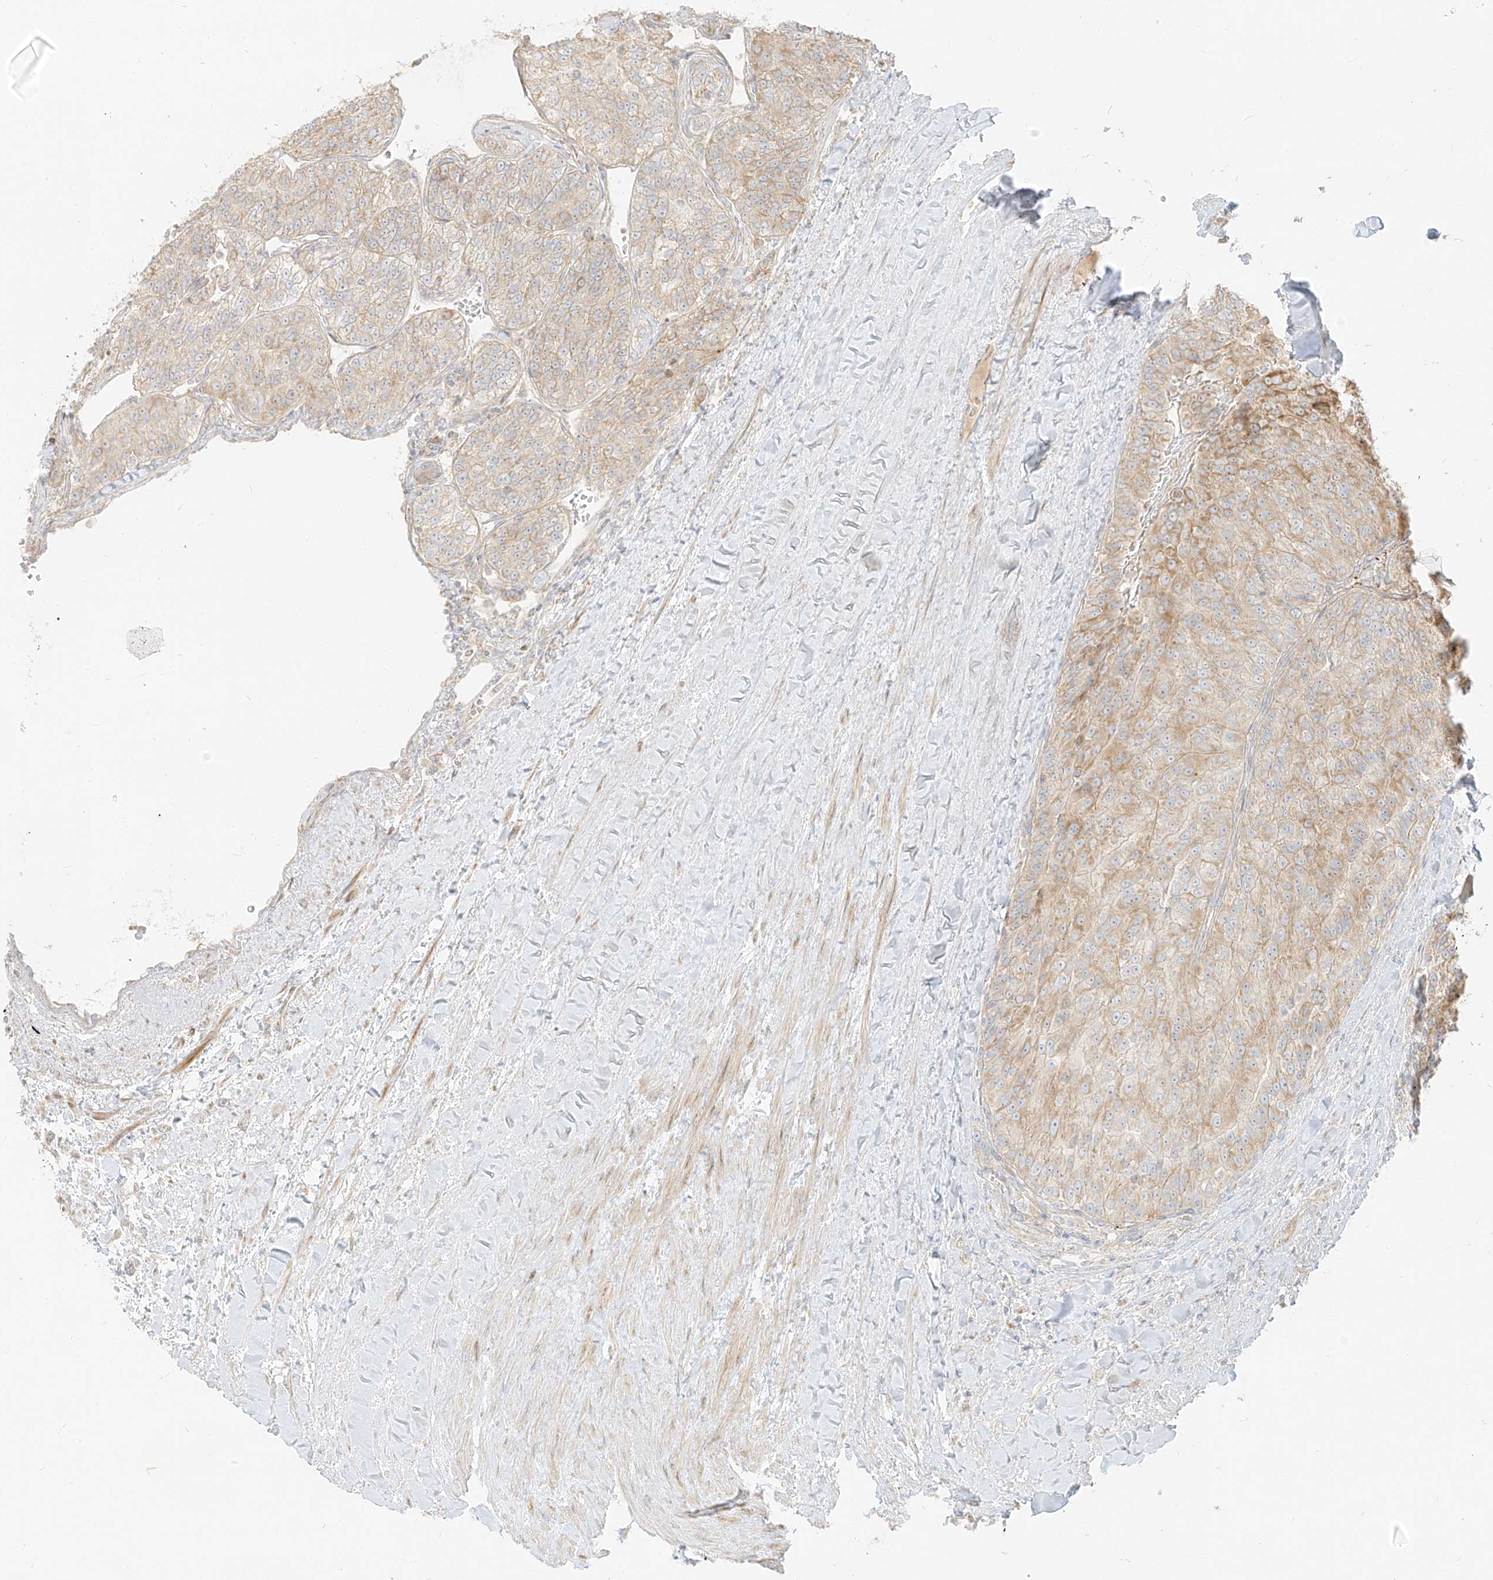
{"staining": {"intensity": "moderate", "quantity": "<25%", "location": "cytoplasmic/membranous"}, "tissue": "renal cancer", "cell_type": "Tumor cells", "image_type": "cancer", "snomed": [{"axis": "morphology", "description": "Adenocarcinoma, NOS"}, {"axis": "topography", "description": "Kidney"}], "caption": "Brown immunohistochemical staining in renal adenocarcinoma demonstrates moderate cytoplasmic/membranous positivity in approximately <25% of tumor cells.", "gene": "ZIM3", "patient": {"sex": "female", "age": 63}}